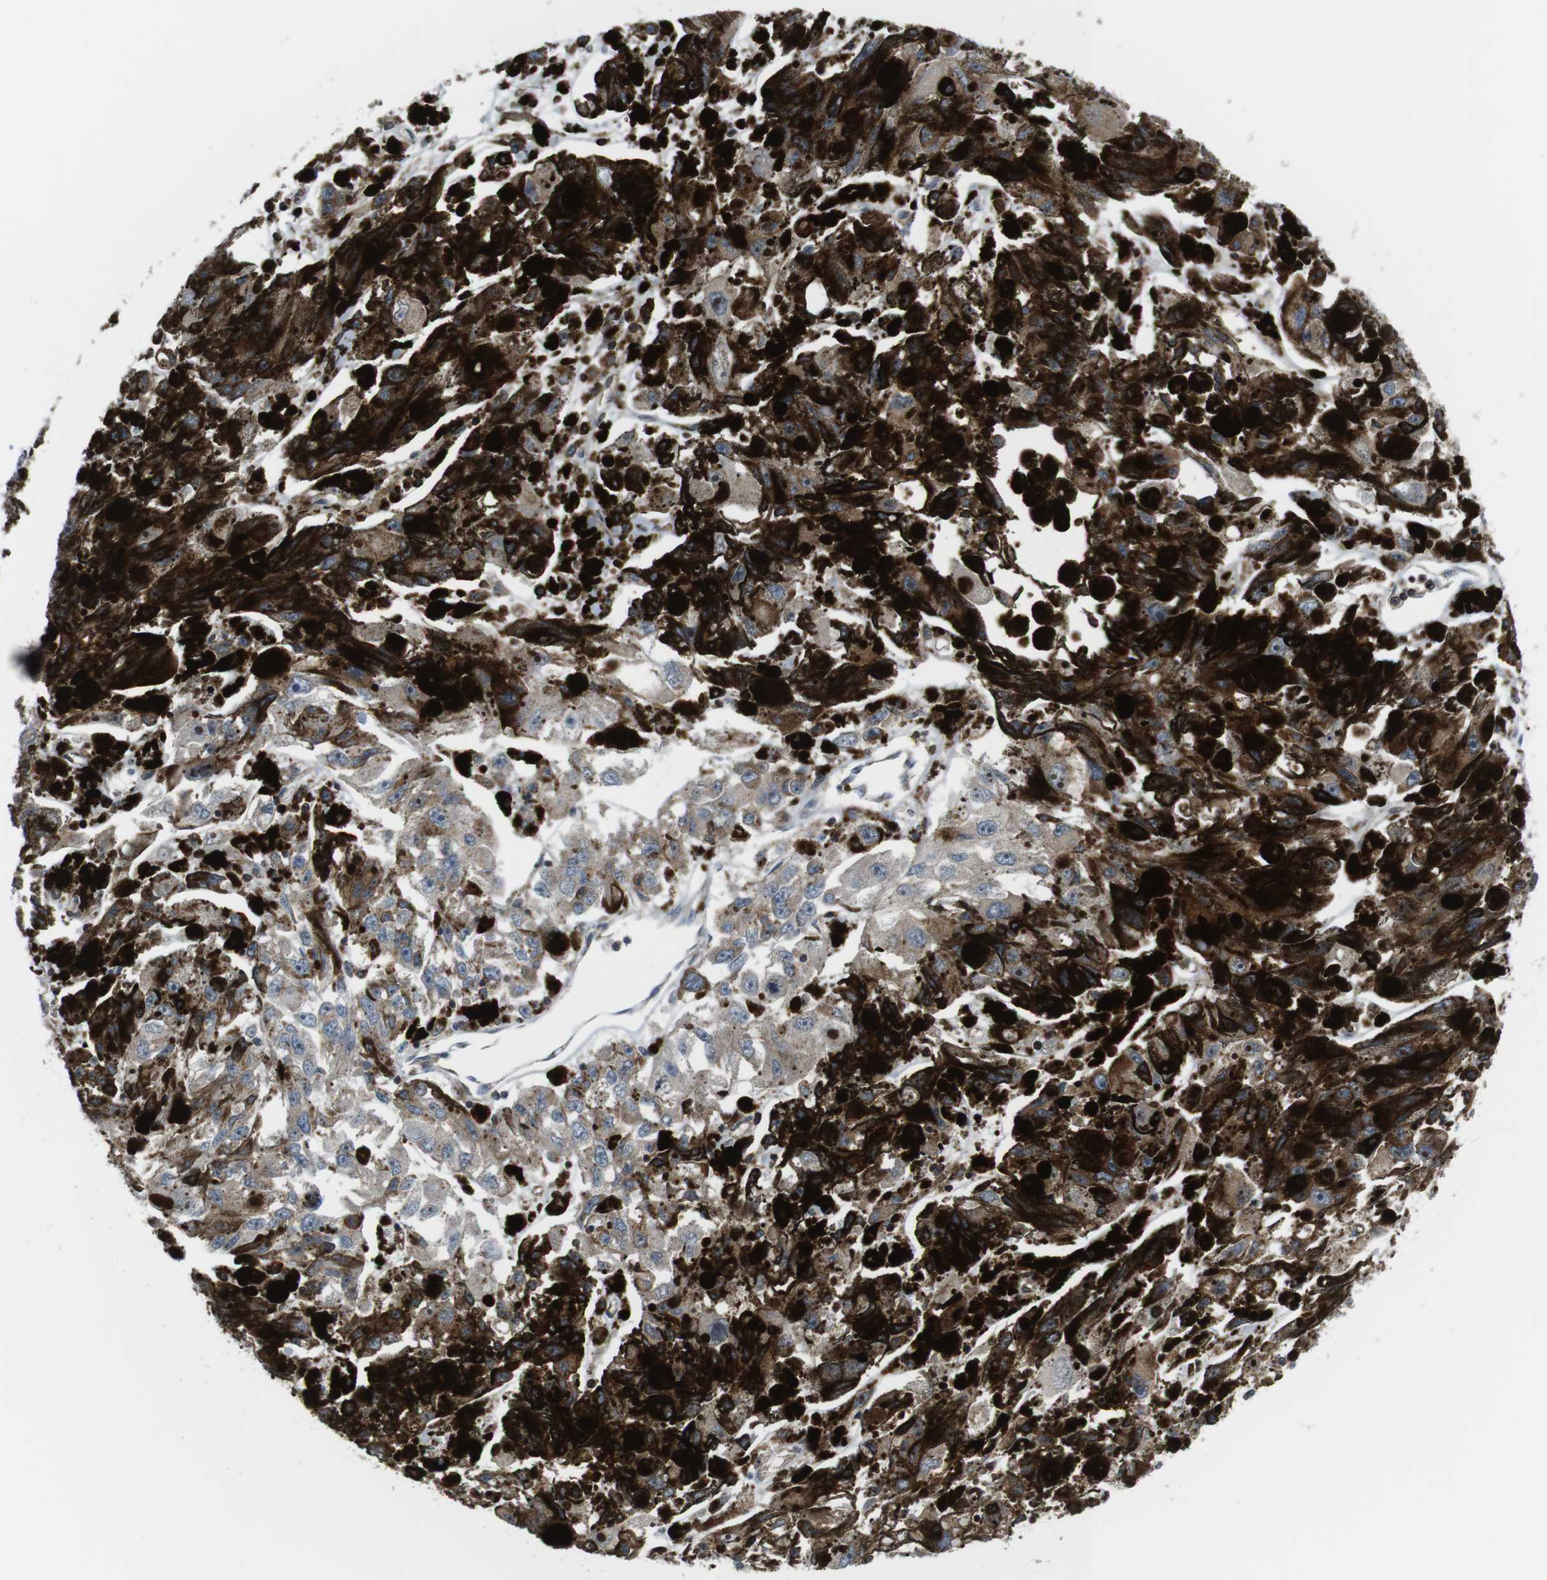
{"staining": {"intensity": "moderate", "quantity": "25%-75%", "location": "cytoplasmic/membranous"}, "tissue": "melanoma", "cell_type": "Tumor cells", "image_type": "cancer", "snomed": [{"axis": "morphology", "description": "Malignant melanoma, NOS"}, {"axis": "topography", "description": "Skin"}], "caption": "This is an image of IHC staining of malignant melanoma, which shows moderate expression in the cytoplasmic/membranous of tumor cells.", "gene": "CUL7", "patient": {"sex": "female", "age": 104}}